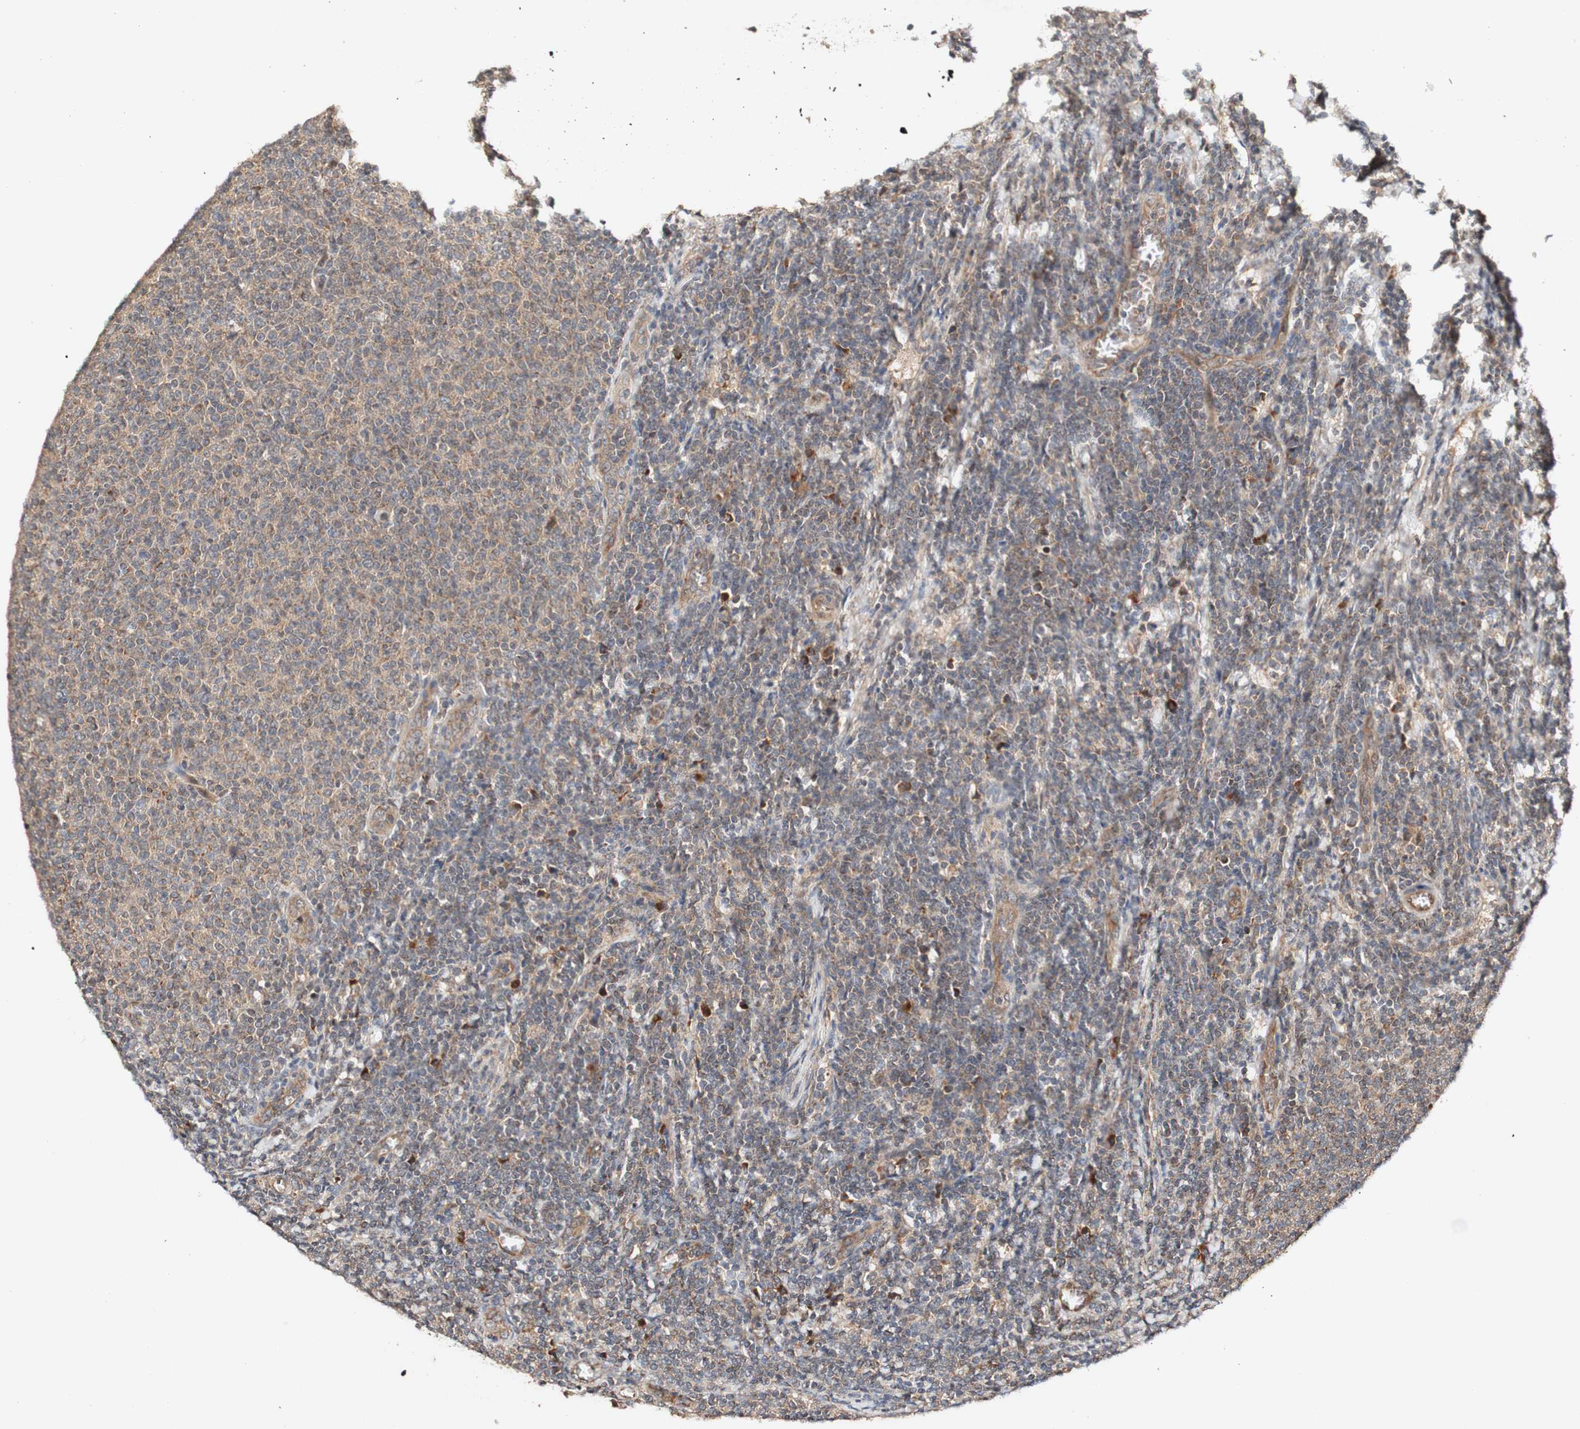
{"staining": {"intensity": "weak", "quantity": ">75%", "location": "cytoplasmic/membranous"}, "tissue": "lymphoma", "cell_type": "Tumor cells", "image_type": "cancer", "snomed": [{"axis": "morphology", "description": "Malignant lymphoma, non-Hodgkin's type, Low grade"}, {"axis": "topography", "description": "Lymph node"}], "caption": "Protein expression analysis of human lymphoma reveals weak cytoplasmic/membranous positivity in about >75% of tumor cells.", "gene": "PIN1", "patient": {"sex": "male", "age": 66}}